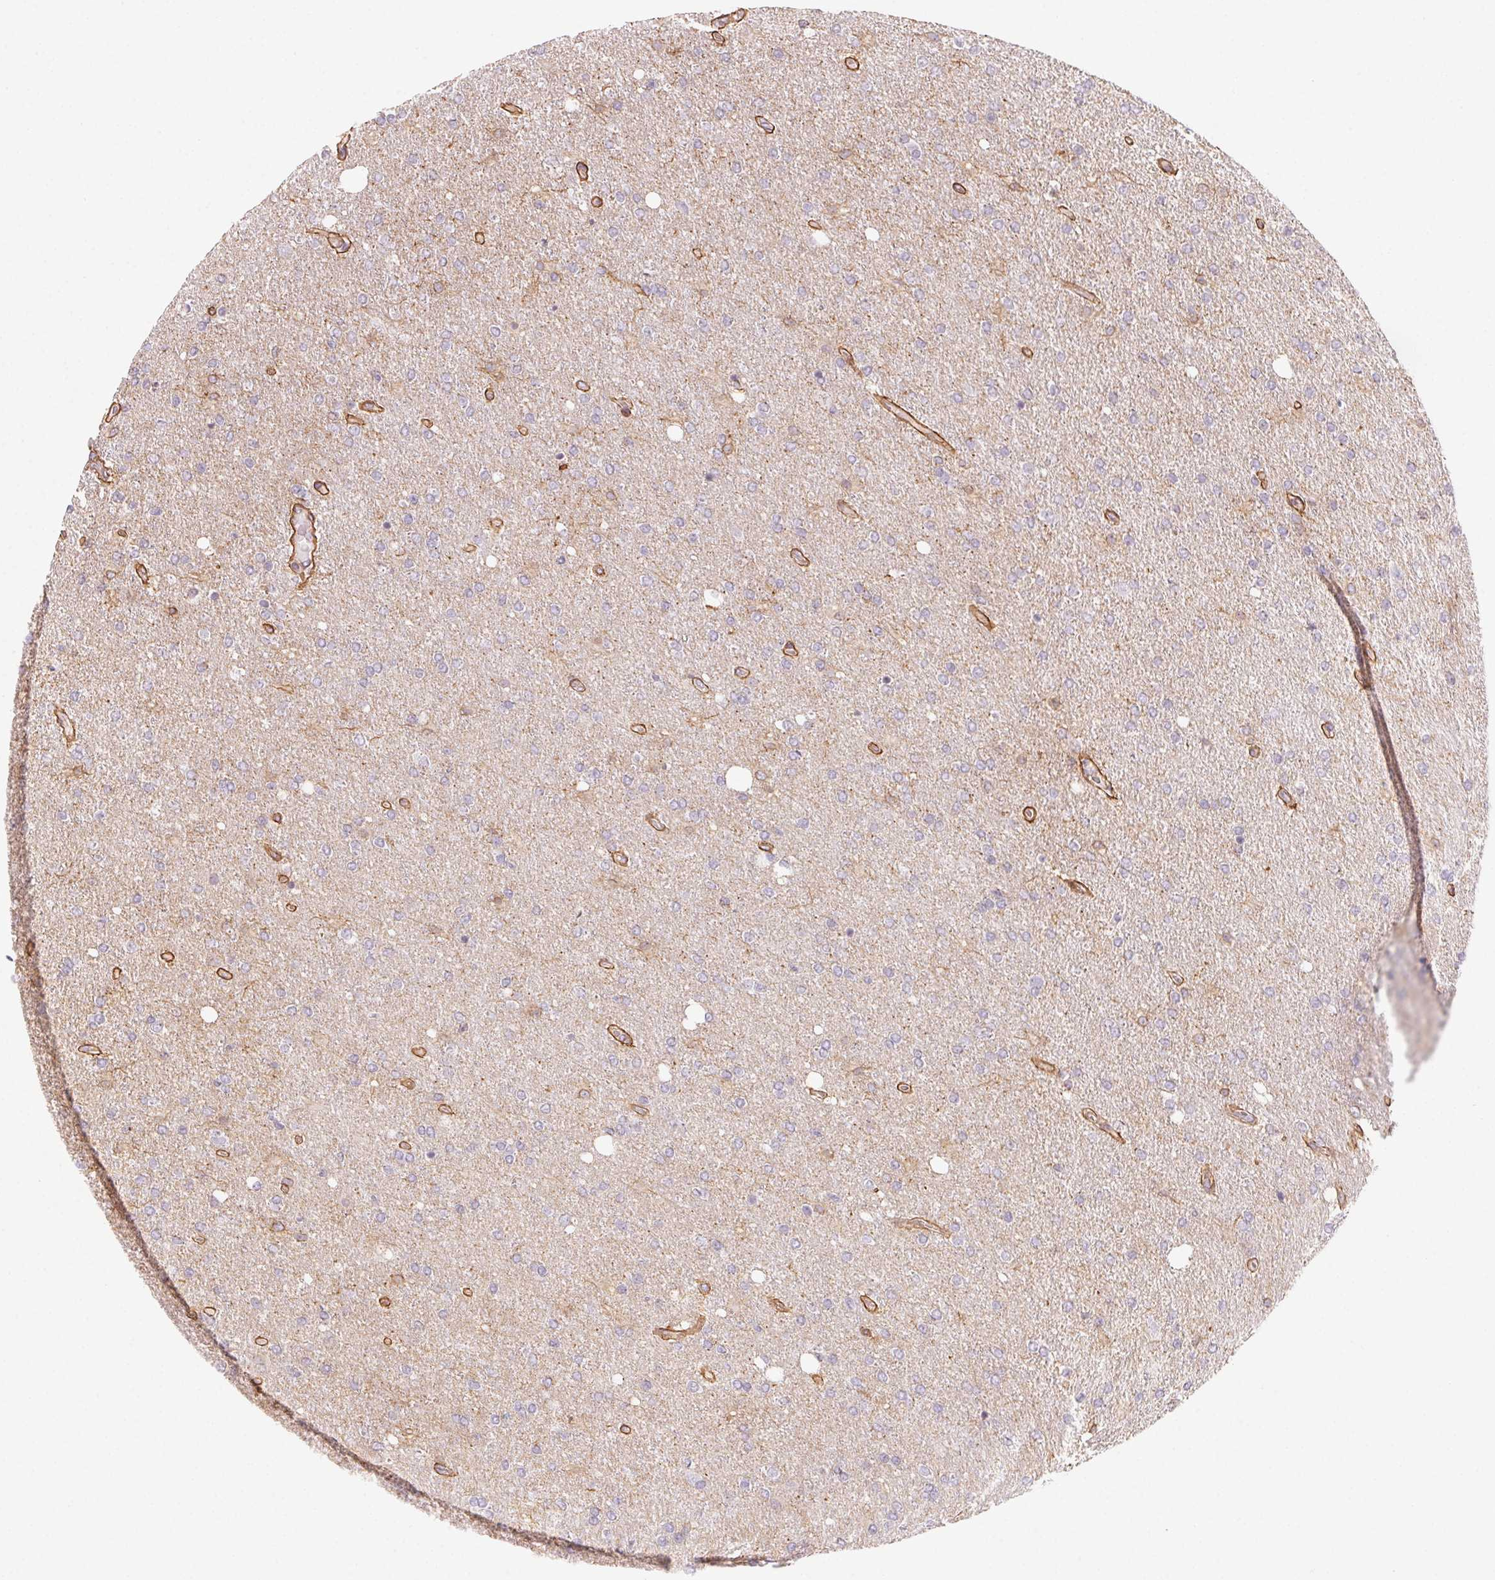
{"staining": {"intensity": "negative", "quantity": "none", "location": "none"}, "tissue": "glioma", "cell_type": "Tumor cells", "image_type": "cancer", "snomed": [{"axis": "morphology", "description": "Glioma, malignant, High grade"}, {"axis": "topography", "description": "Cerebral cortex"}], "caption": "This is an immunohistochemistry histopathology image of human glioma. There is no expression in tumor cells.", "gene": "PLA2G4F", "patient": {"sex": "male", "age": 70}}